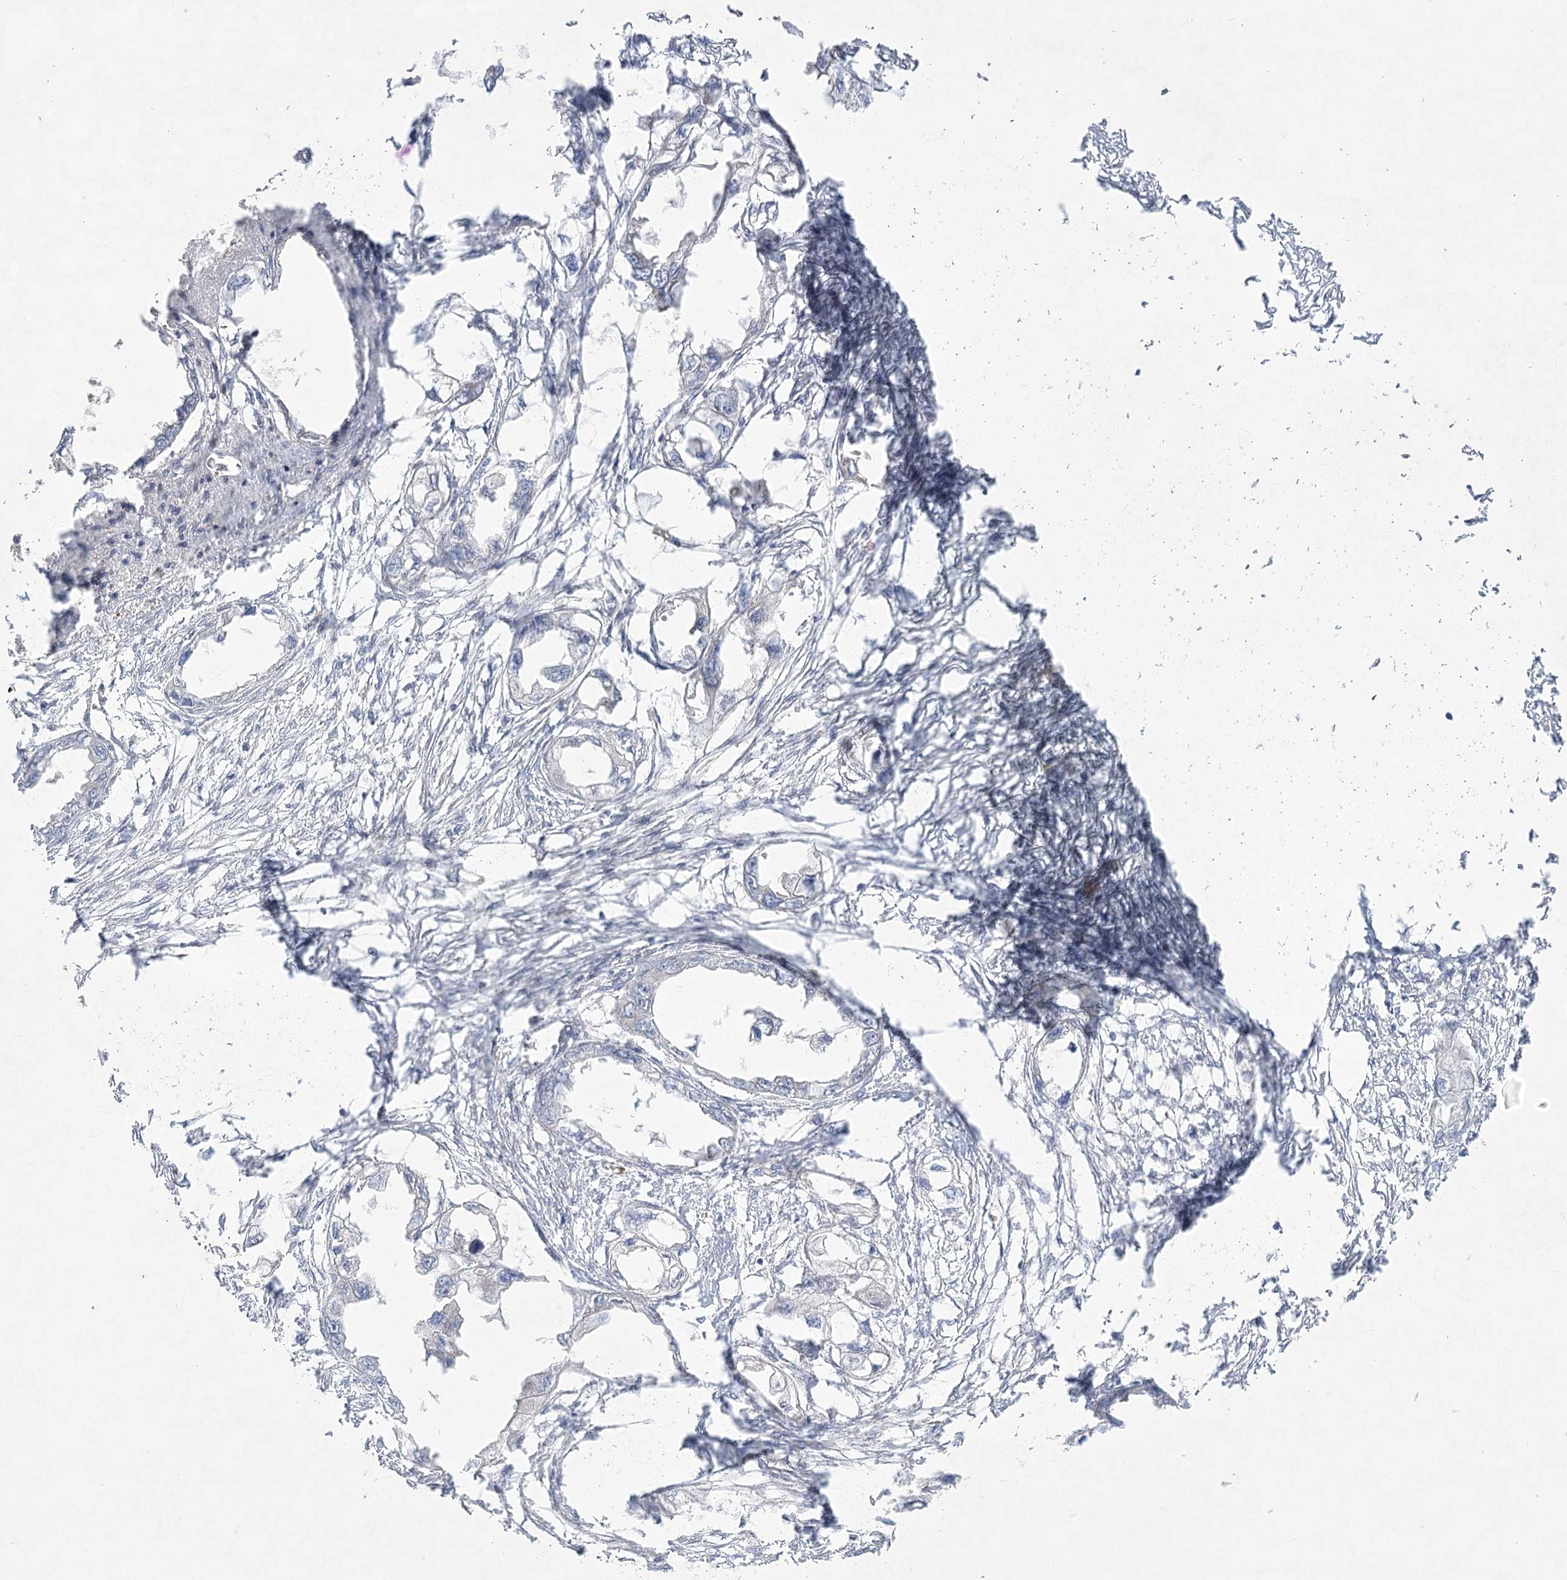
{"staining": {"intensity": "negative", "quantity": "none", "location": "none"}, "tissue": "endometrial cancer", "cell_type": "Tumor cells", "image_type": "cancer", "snomed": [{"axis": "morphology", "description": "Adenocarcinoma, NOS"}, {"axis": "morphology", "description": "Adenocarcinoma, metastatic, NOS"}, {"axis": "topography", "description": "Adipose tissue"}, {"axis": "topography", "description": "Endometrium"}], "caption": "Endometrial metastatic adenocarcinoma was stained to show a protein in brown. There is no significant positivity in tumor cells.", "gene": "AMTN", "patient": {"sex": "female", "age": 67}}